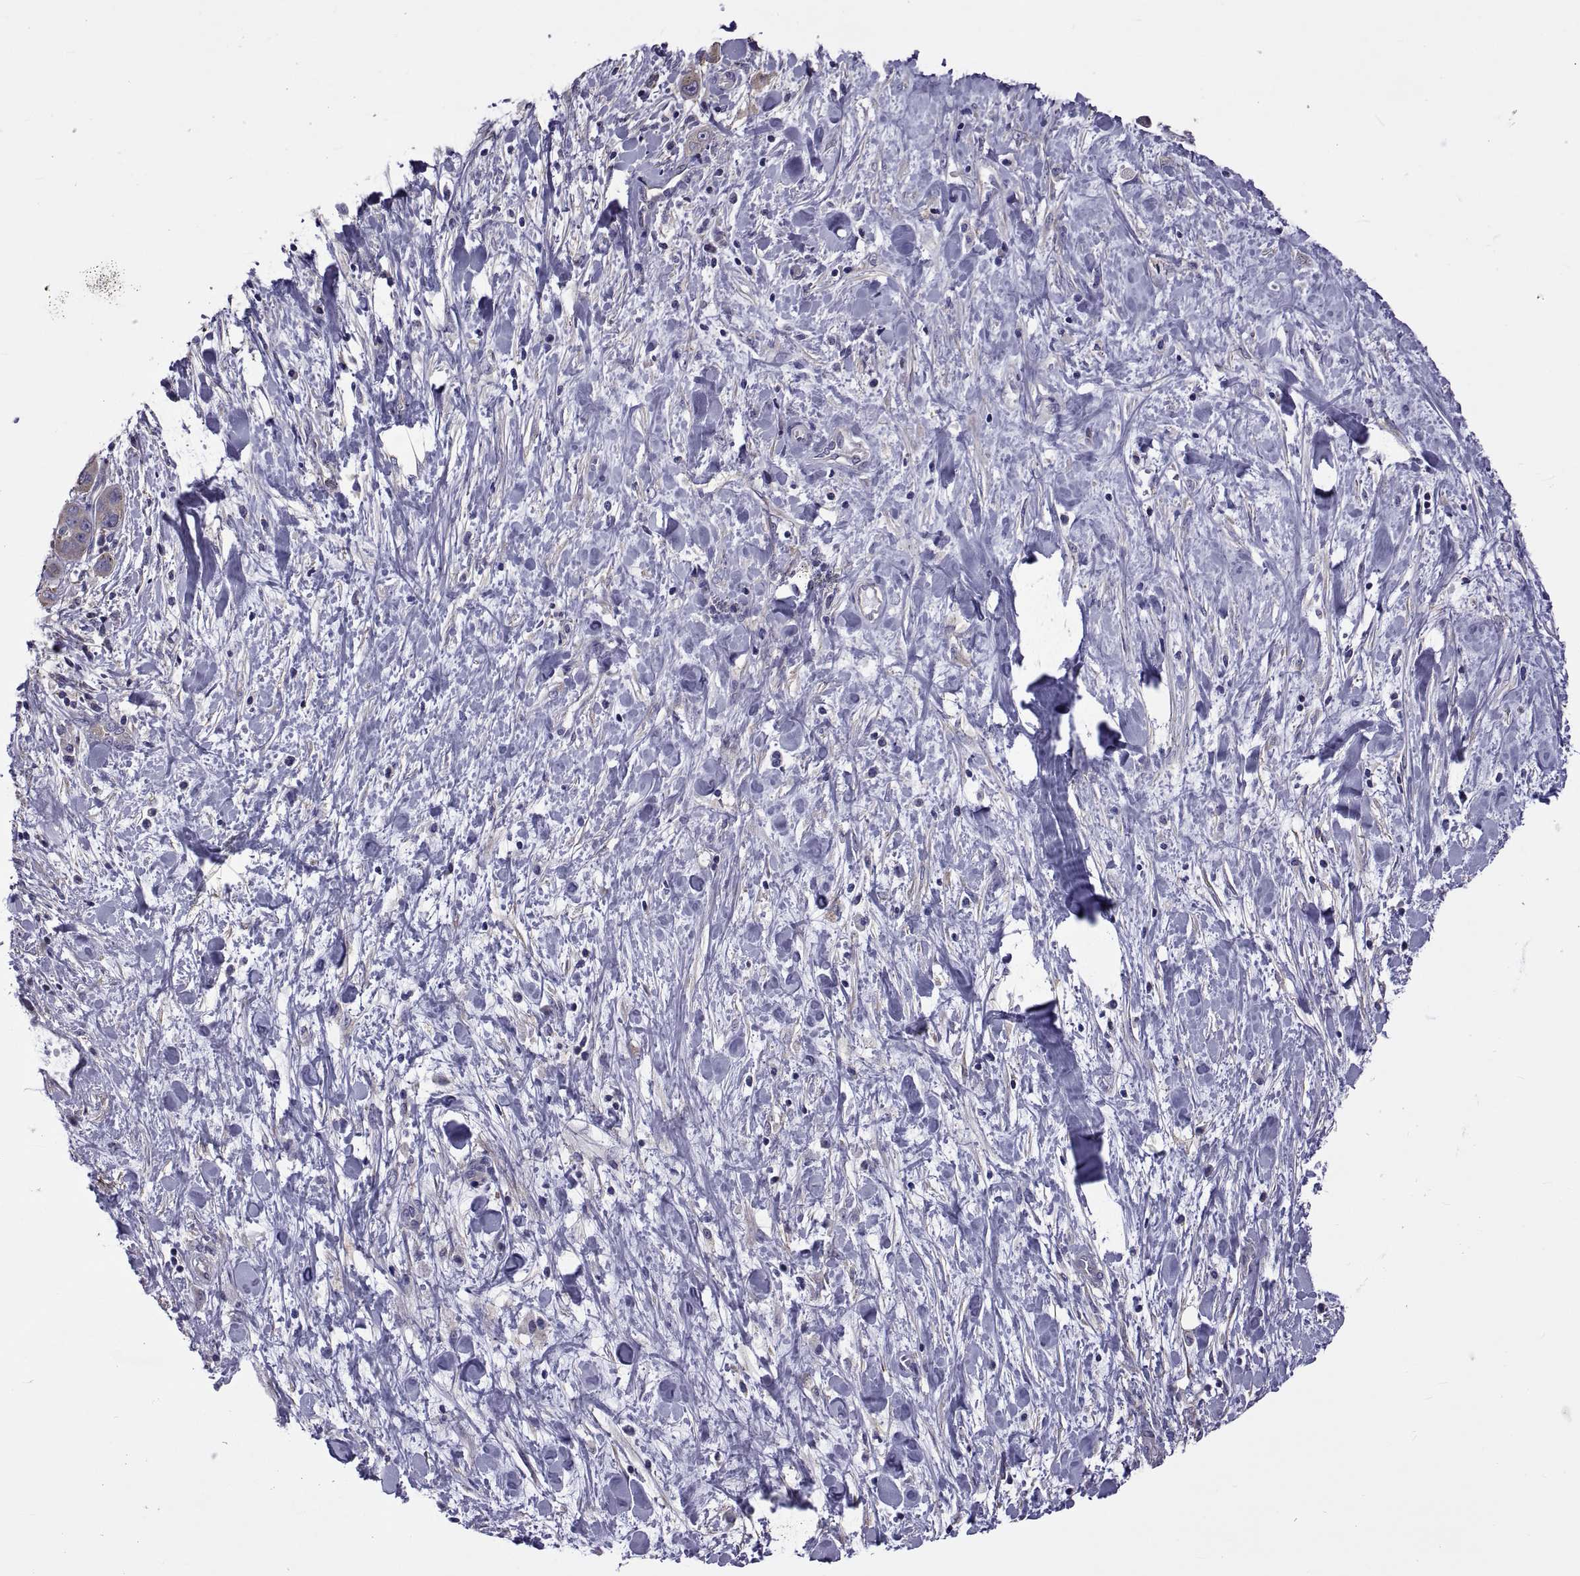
{"staining": {"intensity": "weak", "quantity": "25%-75%", "location": "cytoplasmic/membranous"}, "tissue": "liver cancer", "cell_type": "Tumor cells", "image_type": "cancer", "snomed": [{"axis": "morphology", "description": "Cholangiocarcinoma"}, {"axis": "topography", "description": "Liver"}], "caption": "High-power microscopy captured an immunohistochemistry (IHC) photomicrograph of liver cancer, revealing weak cytoplasmic/membranous expression in approximately 25%-75% of tumor cells. The protein of interest is stained brown, and the nuclei are stained in blue (DAB (3,3'-diaminobenzidine) IHC with brightfield microscopy, high magnification).", "gene": "TMC3", "patient": {"sex": "female", "age": 52}}